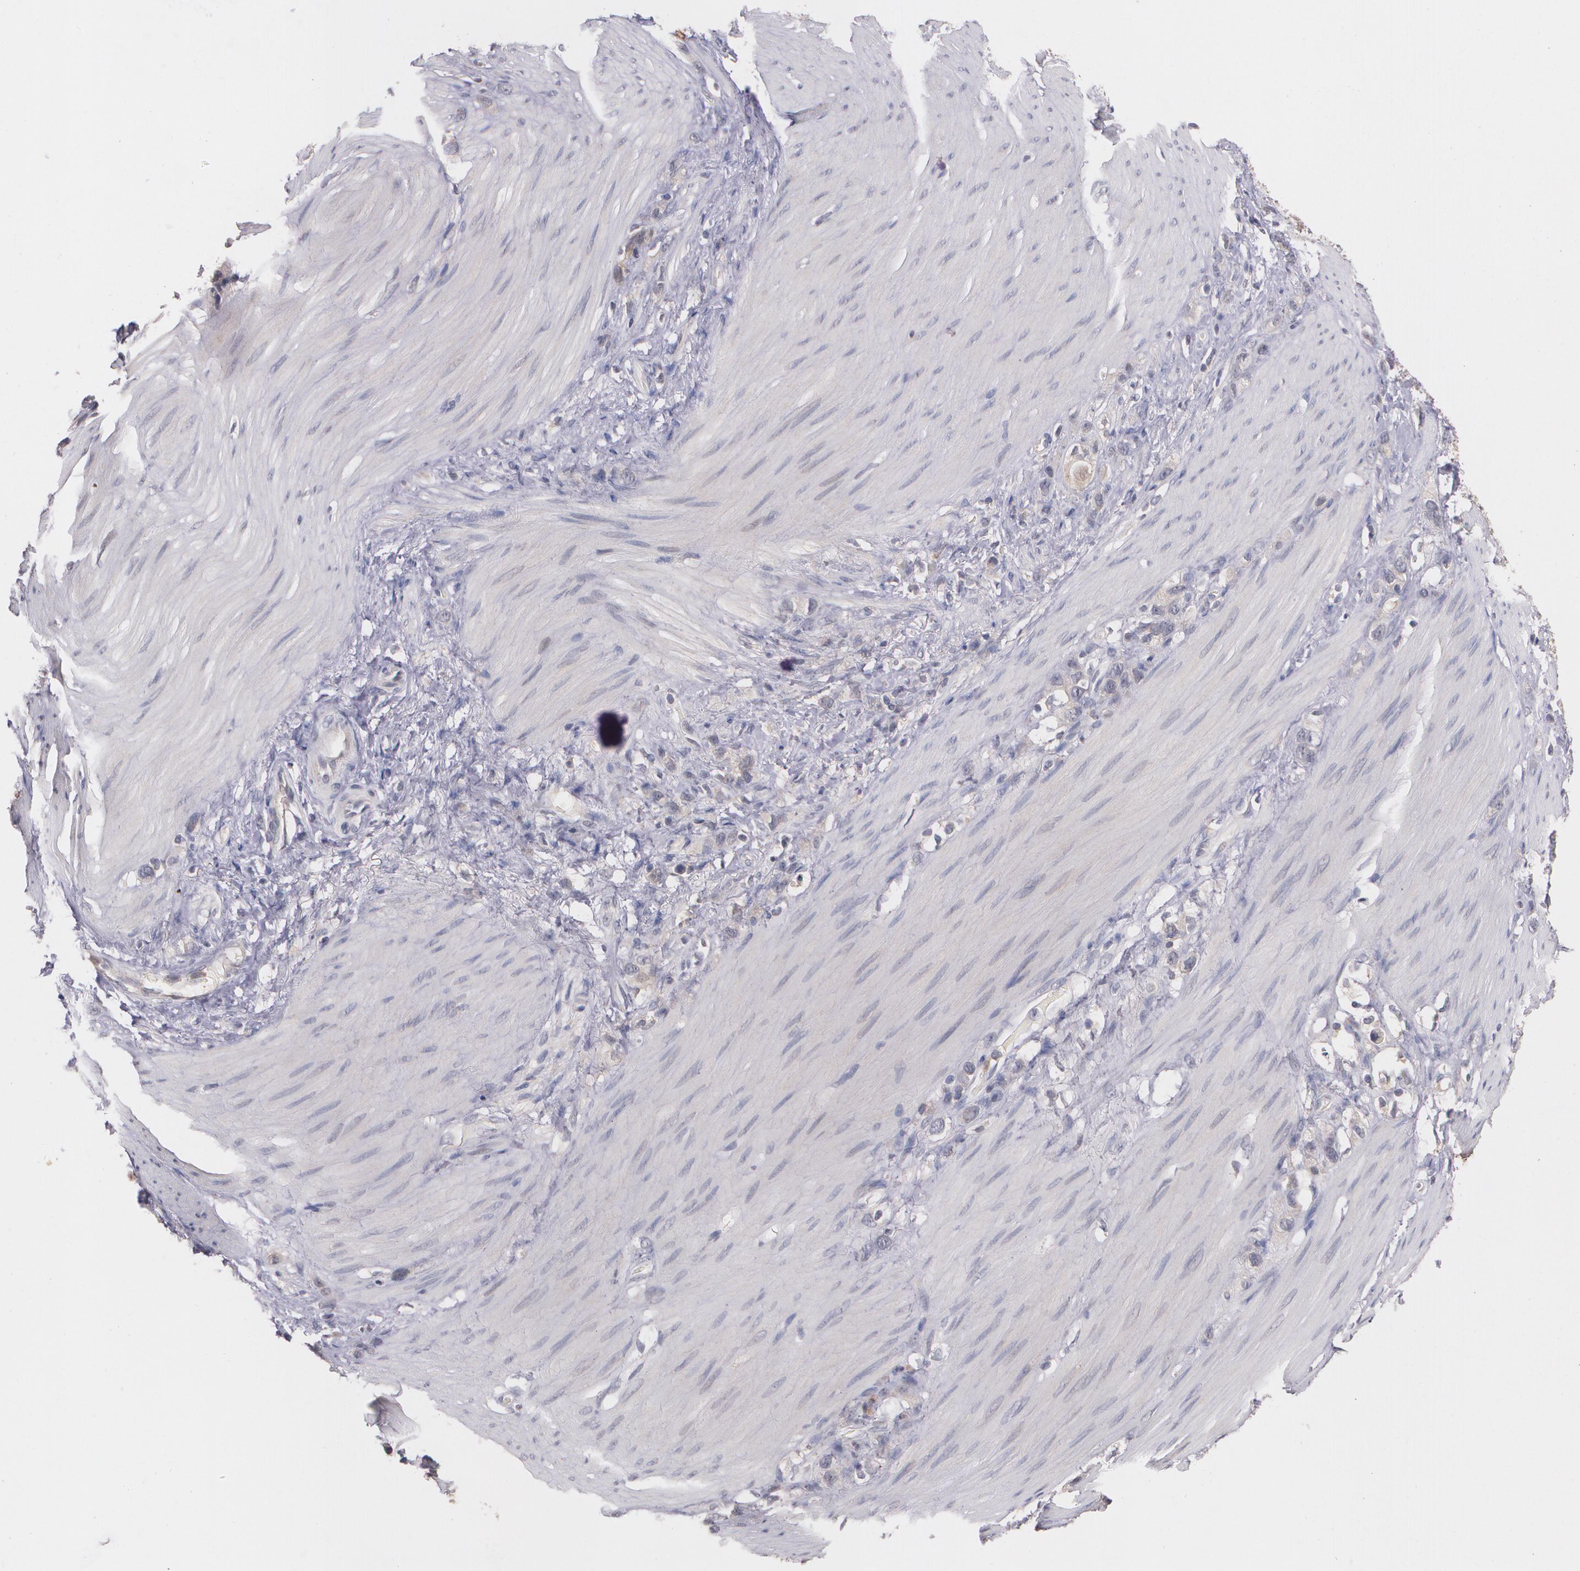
{"staining": {"intensity": "negative", "quantity": "none", "location": "none"}, "tissue": "stomach cancer", "cell_type": "Tumor cells", "image_type": "cancer", "snomed": [{"axis": "morphology", "description": "Normal tissue, NOS"}, {"axis": "morphology", "description": "Adenocarcinoma, NOS"}, {"axis": "morphology", "description": "Adenocarcinoma, High grade"}, {"axis": "topography", "description": "Stomach, upper"}, {"axis": "topography", "description": "Stomach"}], "caption": "Immunohistochemistry (IHC) image of stomach adenocarcinoma (high-grade) stained for a protein (brown), which demonstrates no positivity in tumor cells.", "gene": "IFNGR2", "patient": {"sex": "female", "age": 65}}